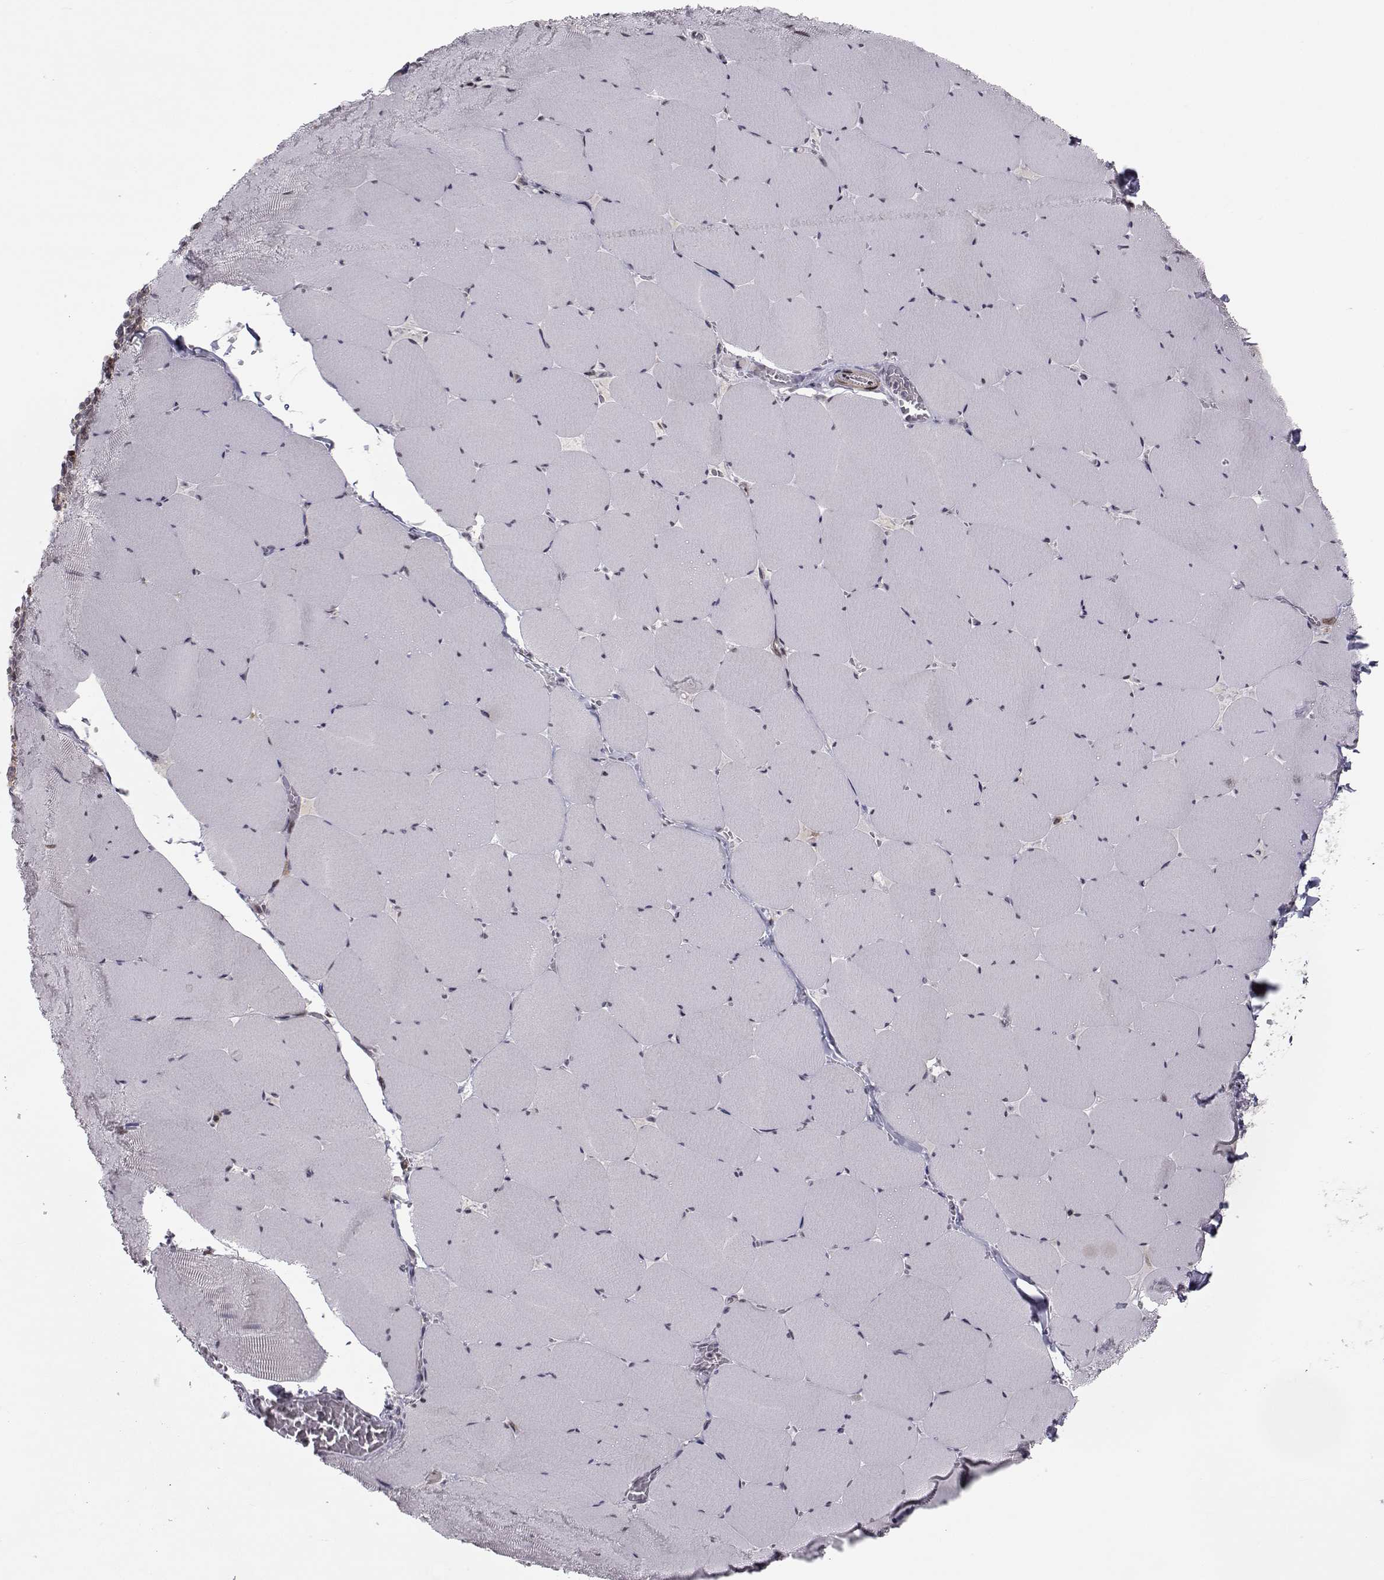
{"staining": {"intensity": "negative", "quantity": "none", "location": "none"}, "tissue": "skeletal muscle", "cell_type": "Myocytes", "image_type": "normal", "snomed": [{"axis": "morphology", "description": "Normal tissue, NOS"}, {"axis": "morphology", "description": "Malignant melanoma, Metastatic site"}, {"axis": "topography", "description": "Skeletal muscle"}], "caption": "Immunohistochemical staining of benign skeletal muscle shows no significant positivity in myocytes.", "gene": "PCP4L1", "patient": {"sex": "male", "age": 50}}